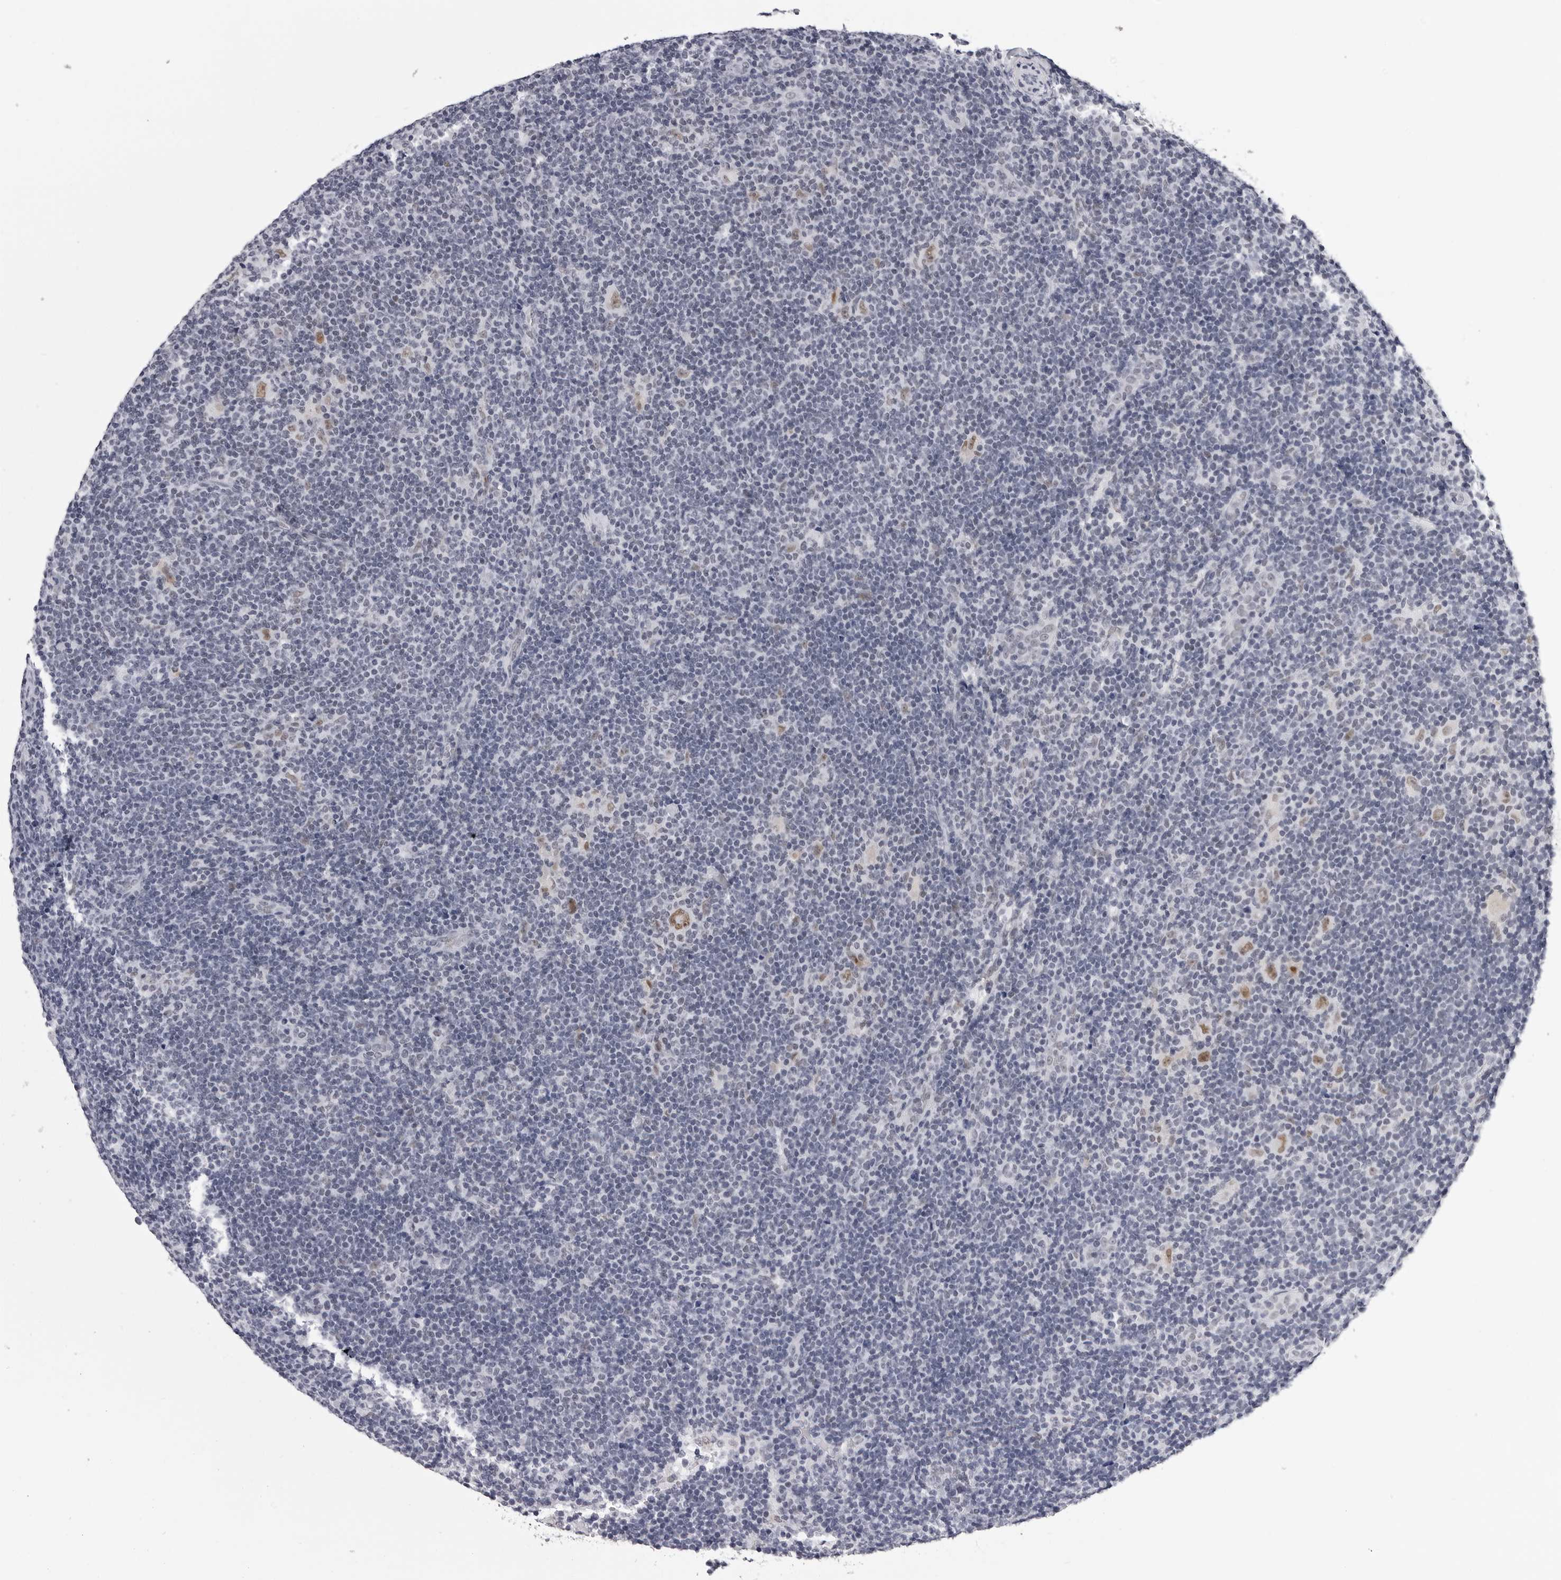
{"staining": {"intensity": "moderate", "quantity": ">75%", "location": "nuclear"}, "tissue": "lymphoma", "cell_type": "Tumor cells", "image_type": "cancer", "snomed": [{"axis": "morphology", "description": "Hodgkin's disease, NOS"}, {"axis": "topography", "description": "Lymph node"}], "caption": "High-magnification brightfield microscopy of Hodgkin's disease stained with DAB (3,3'-diaminobenzidine) (brown) and counterstained with hematoxylin (blue). tumor cells exhibit moderate nuclear staining is present in approximately>75% of cells.", "gene": "SF3B4", "patient": {"sex": "female", "age": 57}}